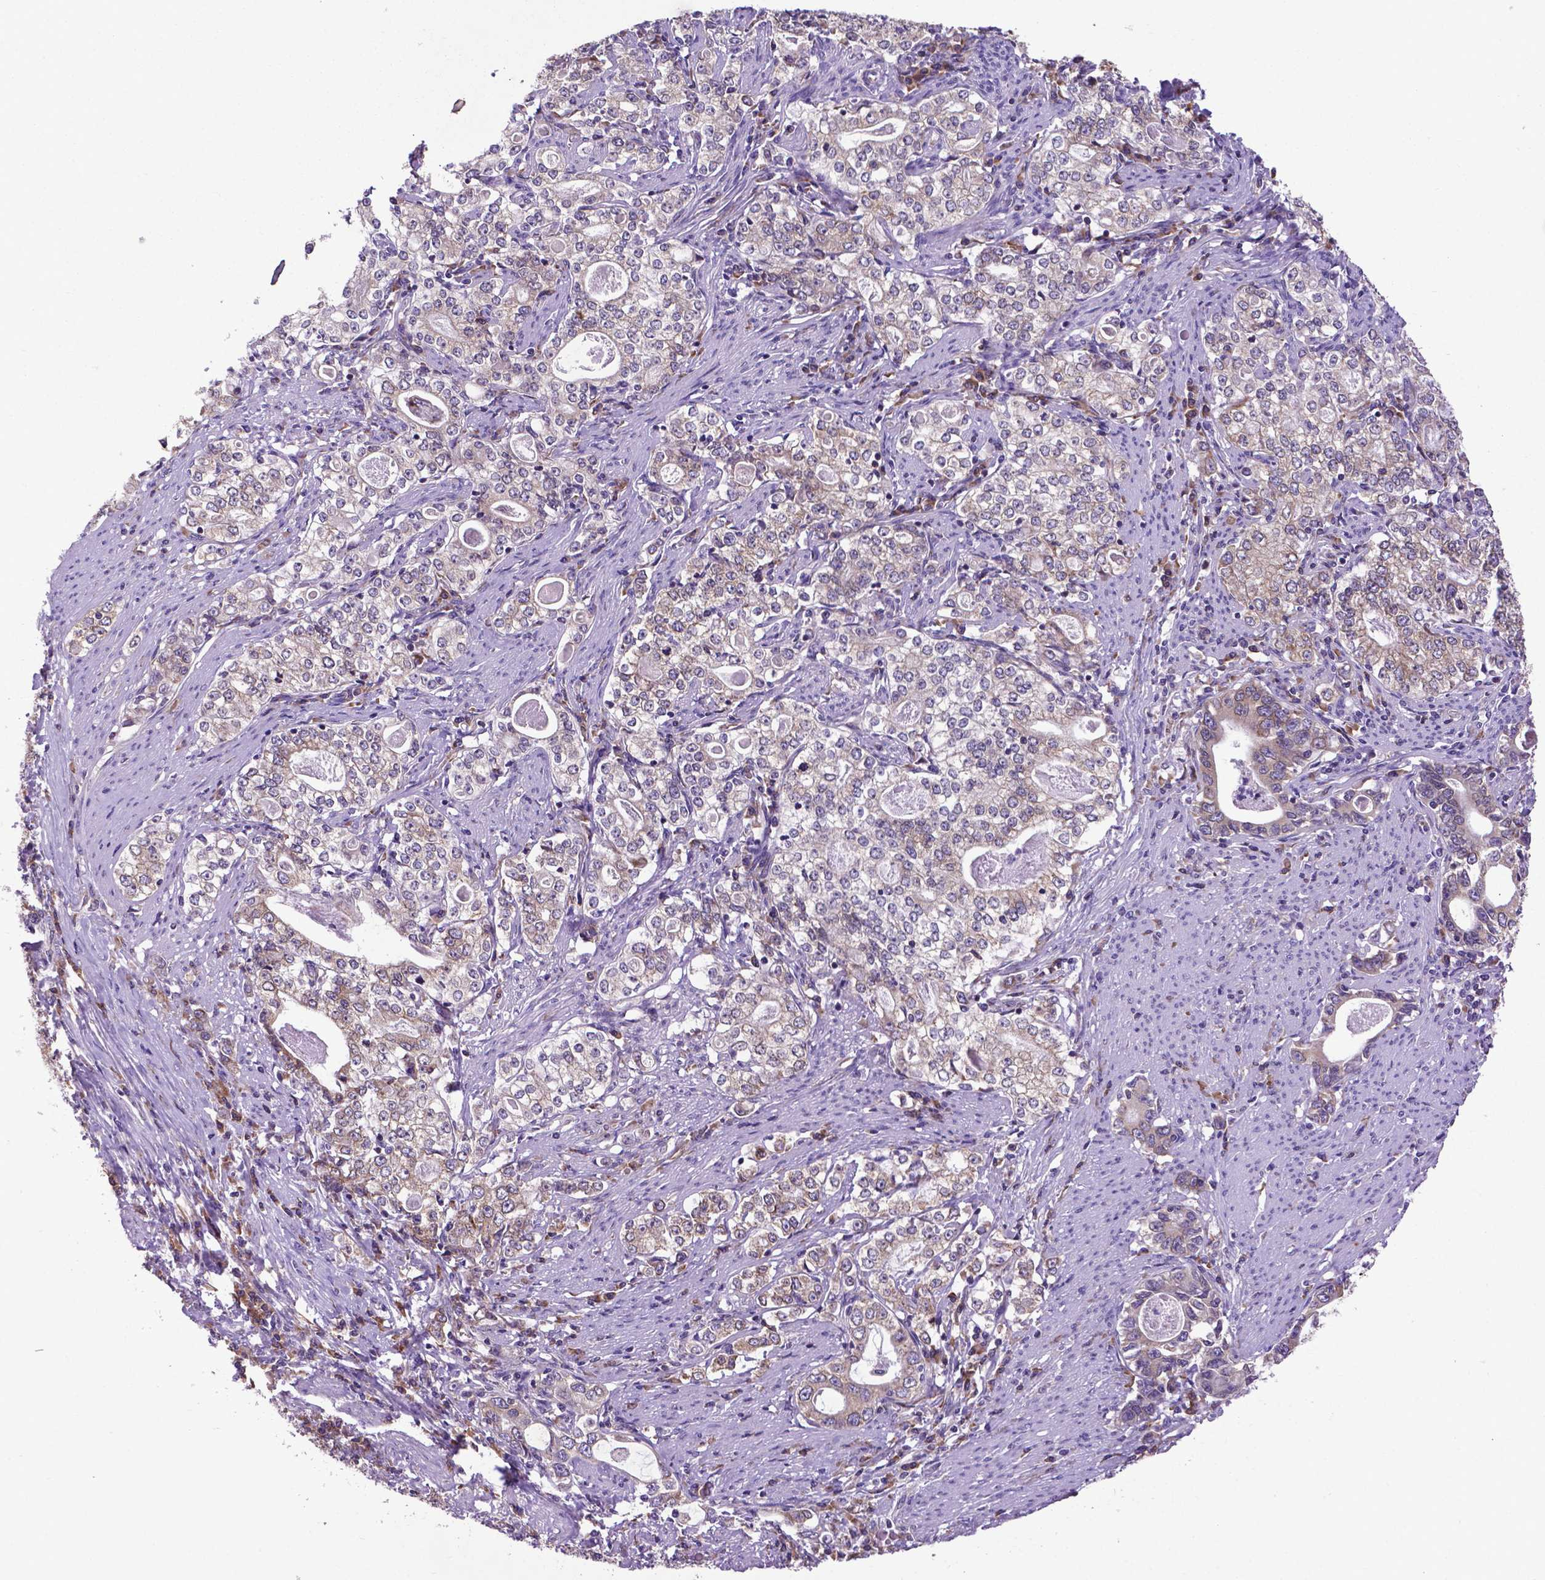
{"staining": {"intensity": "weak", "quantity": "25%-75%", "location": "cytoplasmic/membranous"}, "tissue": "stomach cancer", "cell_type": "Tumor cells", "image_type": "cancer", "snomed": [{"axis": "morphology", "description": "Adenocarcinoma, NOS"}, {"axis": "topography", "description": "Stomach, lower"}], "caption": "Immunohistochemistry (IHC) (DAB) staining of stomach cancer (adenocarcinoma) exhibits weak cytoplasmic/membranous protein expression in about 25%-75% of tumor cells.", "gene": "WDR83OS", "patient": {"sex": "female", "age": 72}}